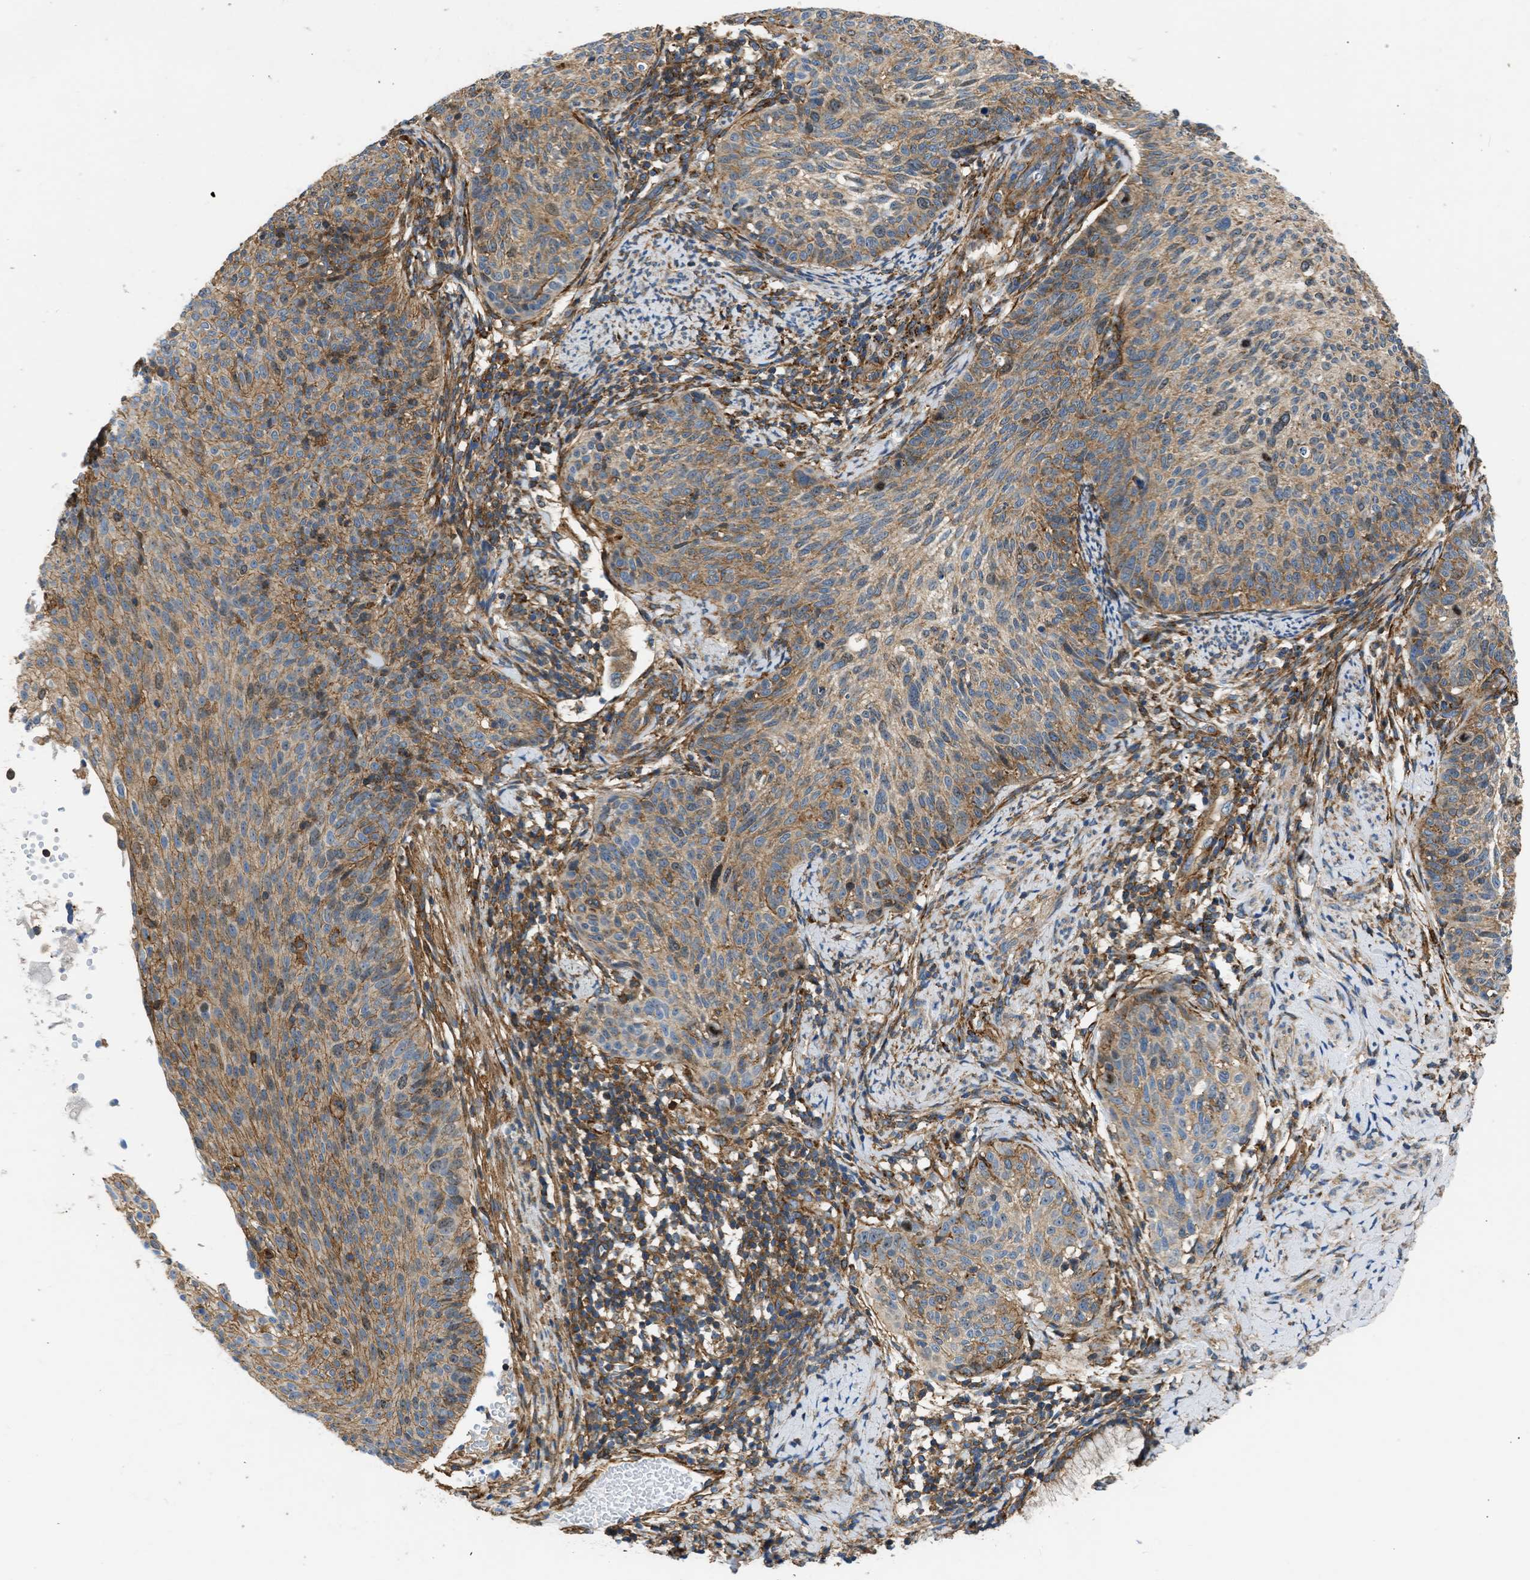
{"staining": {"intensity": "weak", "quantity": ">75%", "location": "cytoplasmic/membranous"}, "tissue": "cervical cancer", "cell_type": "Tumor cells", "image_type": "cancer", "snomed": [{"axis": "morphology", "description": "Squamous cell carcinoma, NOS"}, {"axis": "topography", "description": "Cervix"}], "caption": "High-power microscopy captured an immunohistochemistry (IHC) photomicrograph of squamous cell carcinoma (cervical), revealing weak cytoplasmic/membranous positivity in approximately >75% of tumor cells. Using DAB (brown) and hematoxylin (blue) stains, captured at high magnification using brightfield microscopy.", "gene": "SEPTIN2", "patient": {"sex": "female", "age": 70}}